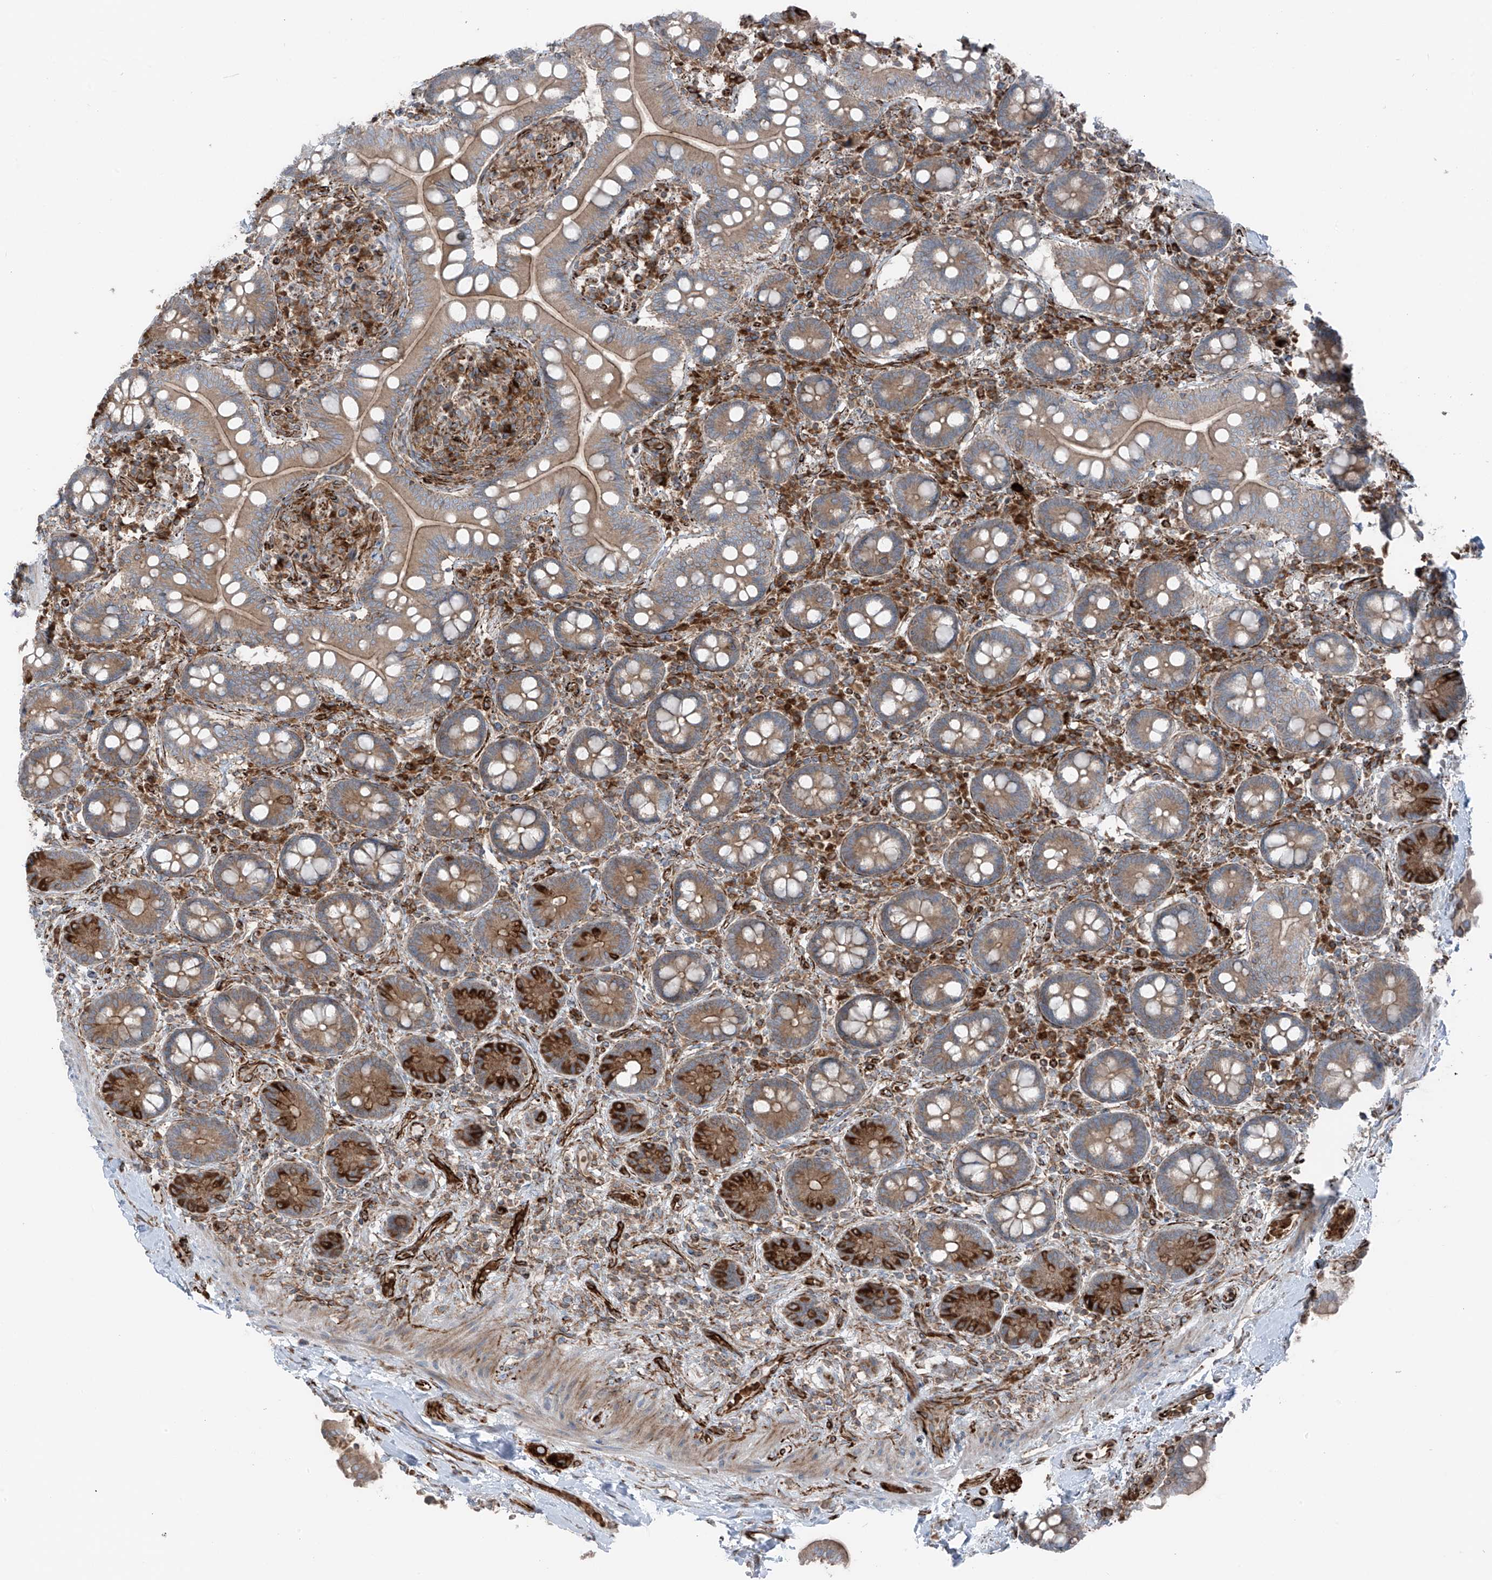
{"staining": {"intensity": "strong", "quantity": "25%-75%", "location": "cytoplasmic/membranous"}, "tissue": "small intestine", "cell_type": "Glandular cells", "image_type": "normal", "snomed": [{"axis": "morphology", "description": "Normal tissue, NOS"}, {"axis": "topography", "description": "Small intestine"}], "caption": "Glandular cells exhibit strong cytoplasmic/membranous staining in approximately 25%-75% of cells in normal small intestine. (DAB (3,3'-diaminobenzidine) IHC, brown staining for protein, blue staining for nuclei).", "gene": "ERLEC1", "patient": {"sex": "female", "age": 64}}